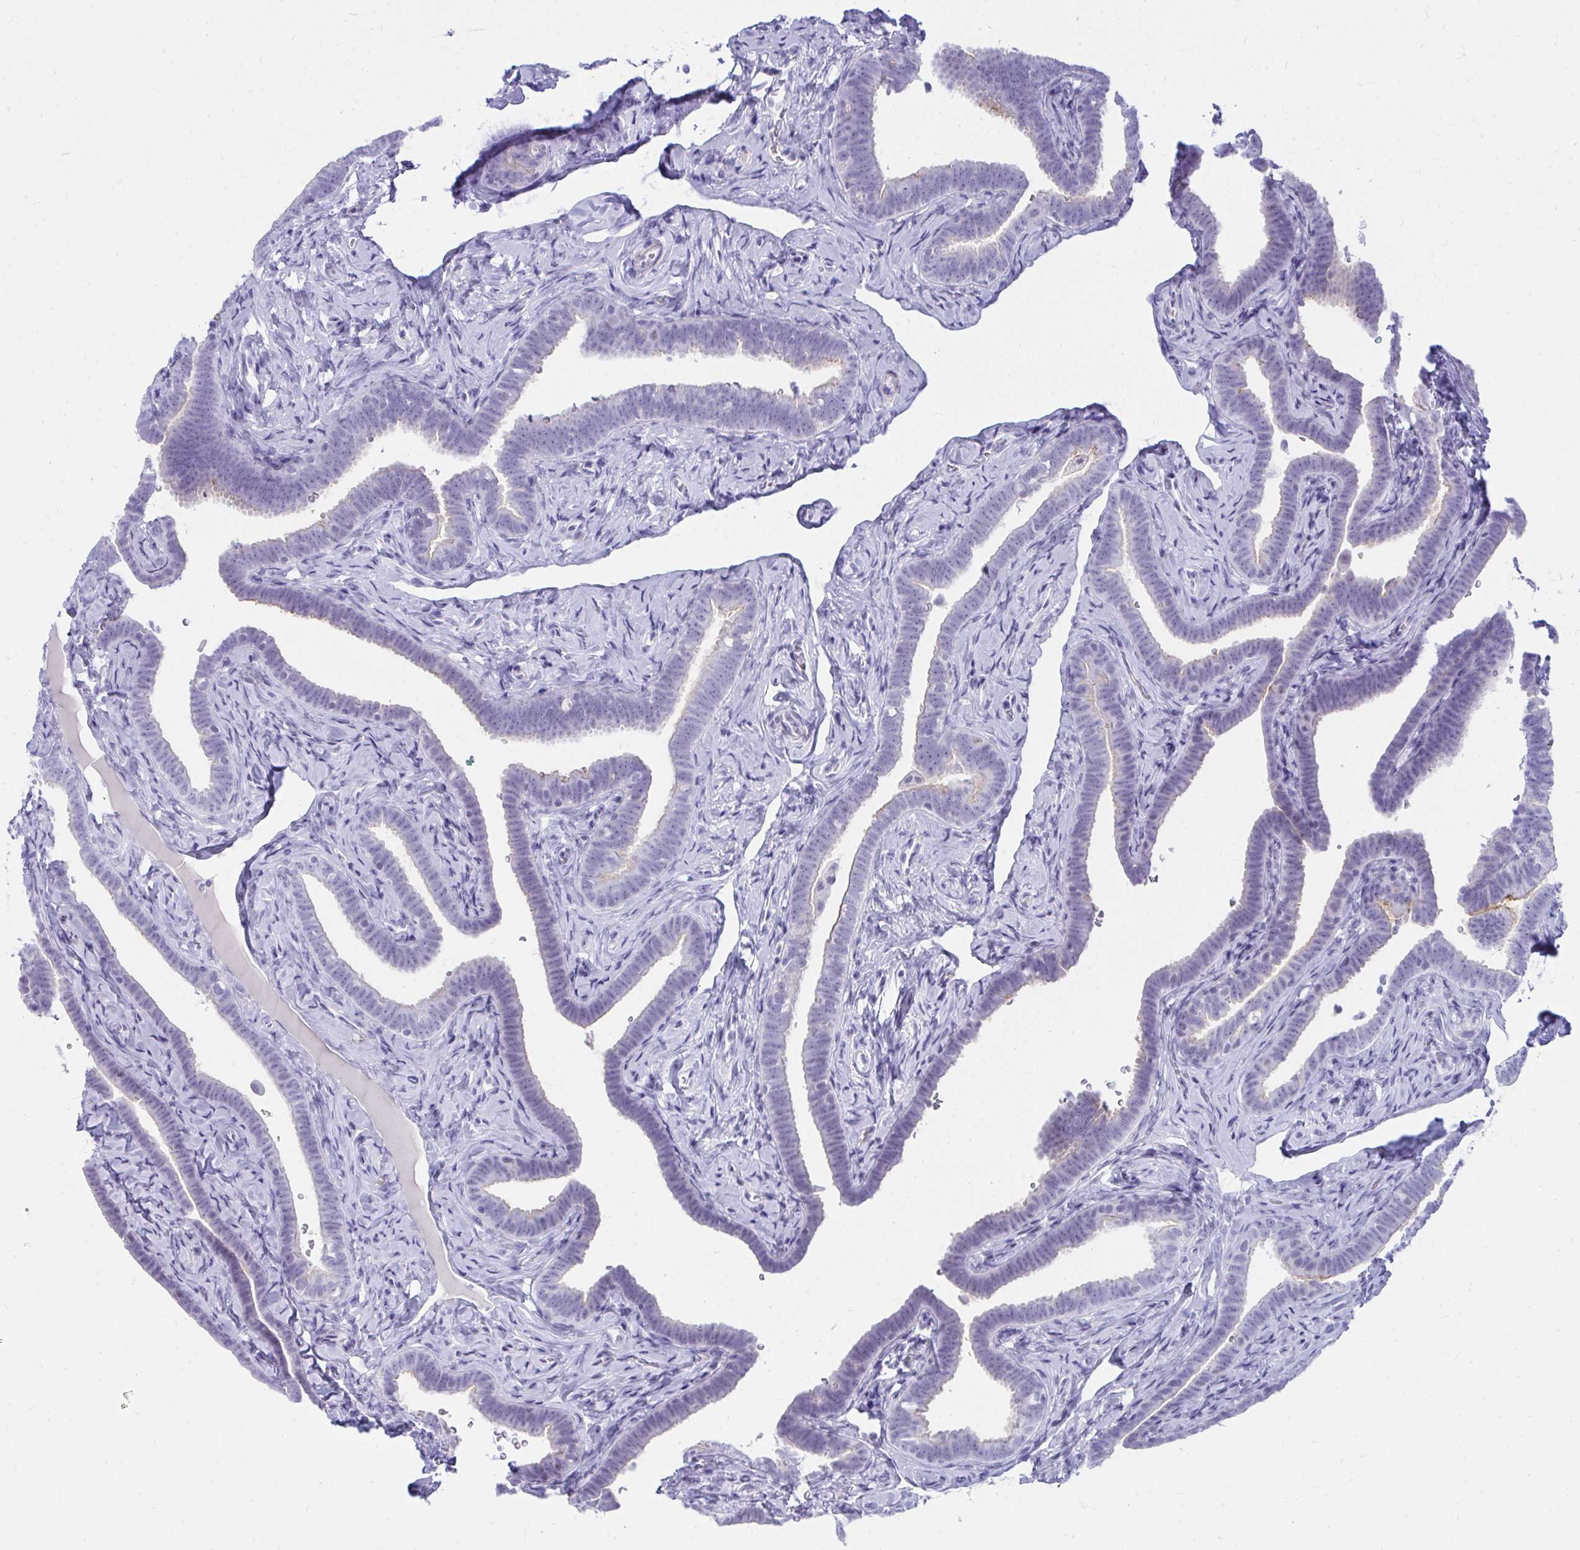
{"staining": {"intensity": "negative", "quantity": "none", "location": "none"}, "tissue": "fallopian tube", "cell_type": "Glandular cells", "image_type": "normal", "snomed": [{"axis": "morphology", "description": "Normal tissue, NOS"}, {"axis": "topography", "description": "Fallopian tube"}], "caption": "DAB immunohistochemical staining of benign fallopian tube displays no significant positivity in glandular cells.", "gene": "OR5F1", "patient": {"sex": "female", "age": 69}}